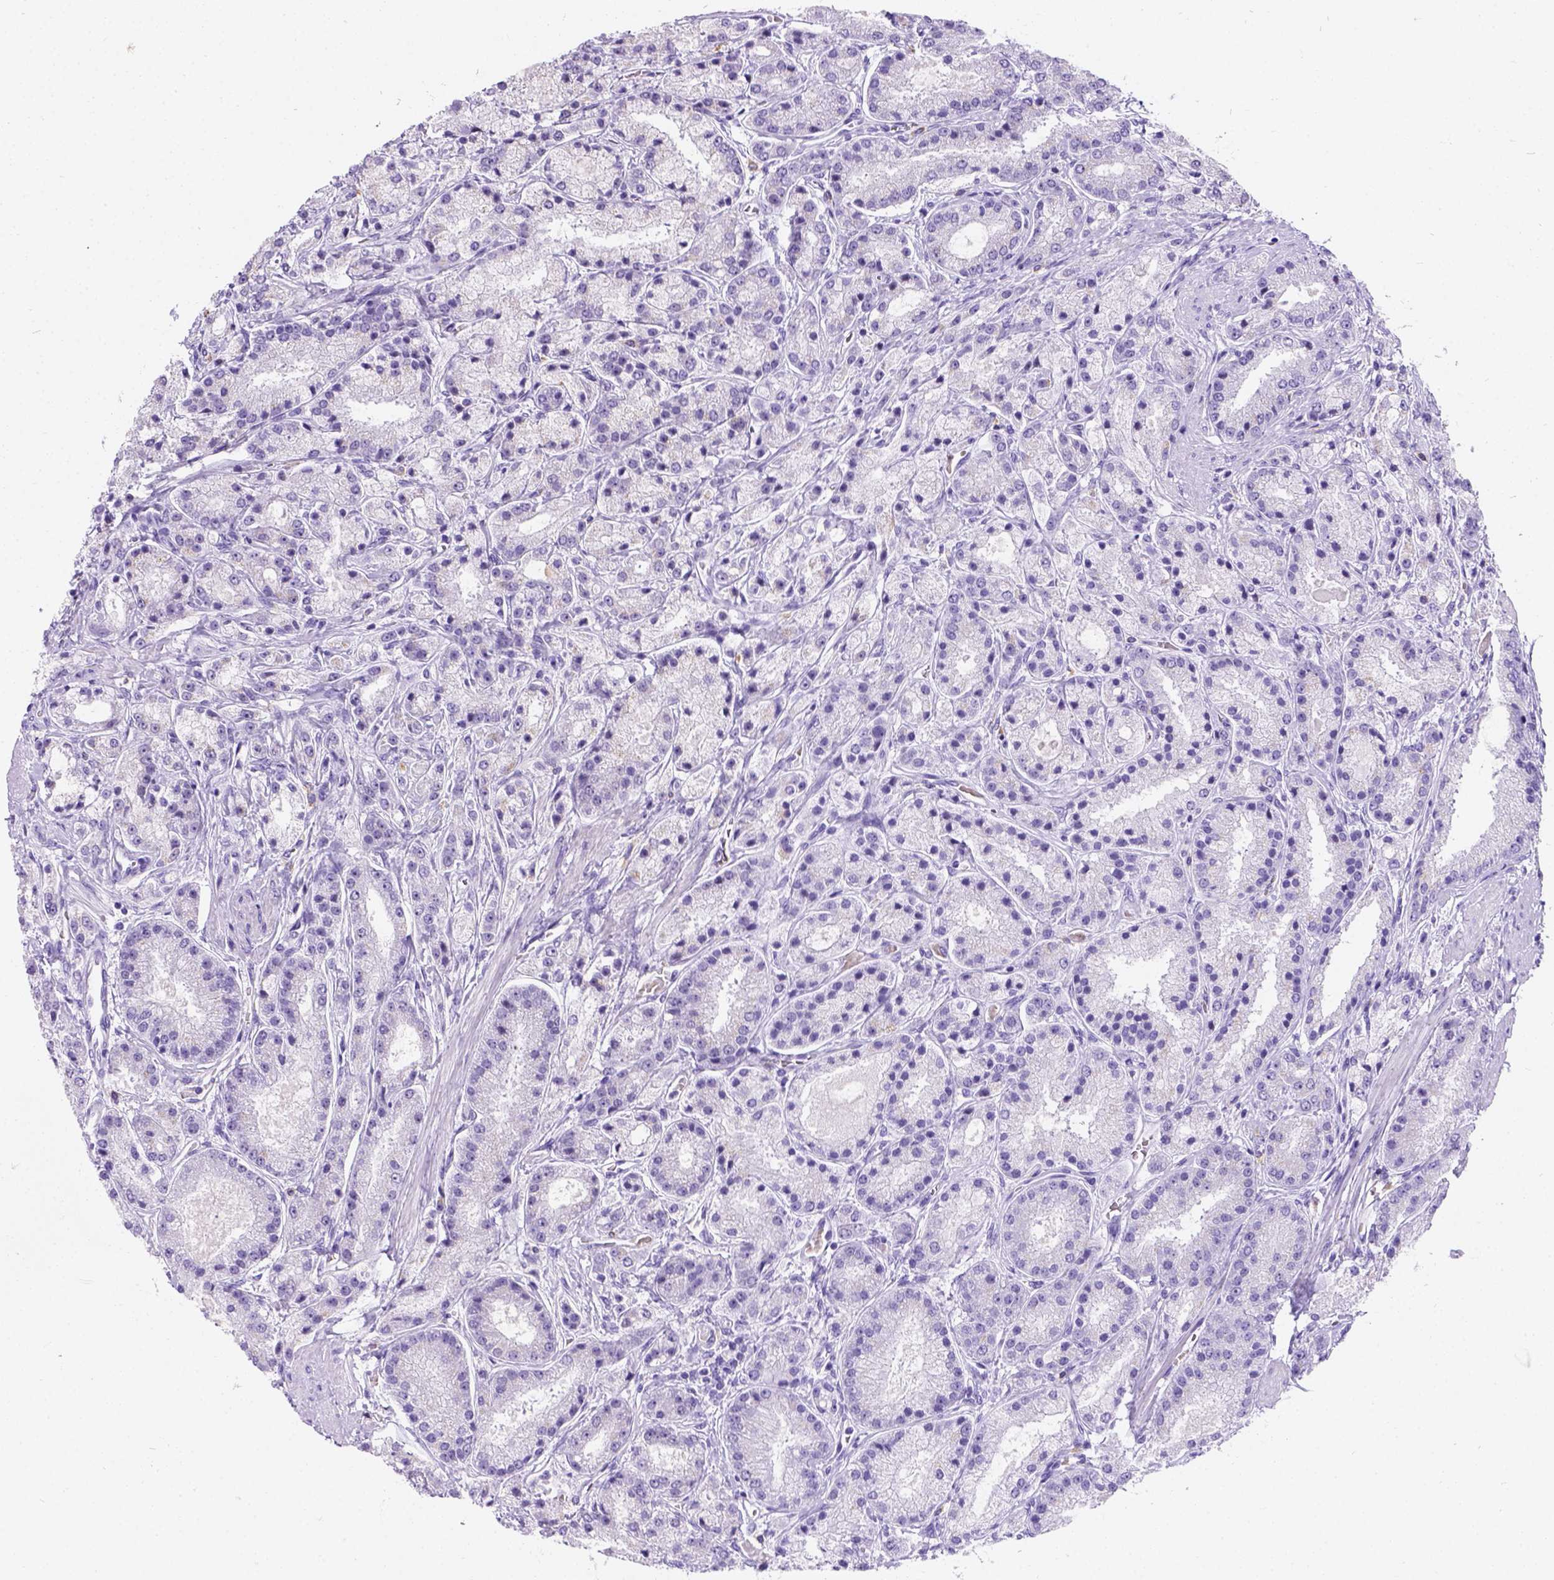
{"staining": {"intensity": "negative", "quantity": "none", "location": "none"}, "tissue": "prostate cancer", "cell_type": "Tumor cells", "image_type": "cancer", "snomed": [{"axis": "morphology", "description": "Adenocarcinoma, High grade"}, {"axis": "topography", "description": "Prostate"}], "caption": "DAB (3,3'-diaminobenzidine) immunohistochemical staining of human prostate cancer (high-grade adenocarcinoma) reveals no significant staining in tumor cells.", "gene": "PHF7", "patient": {"sex": "male", "age": 67}}